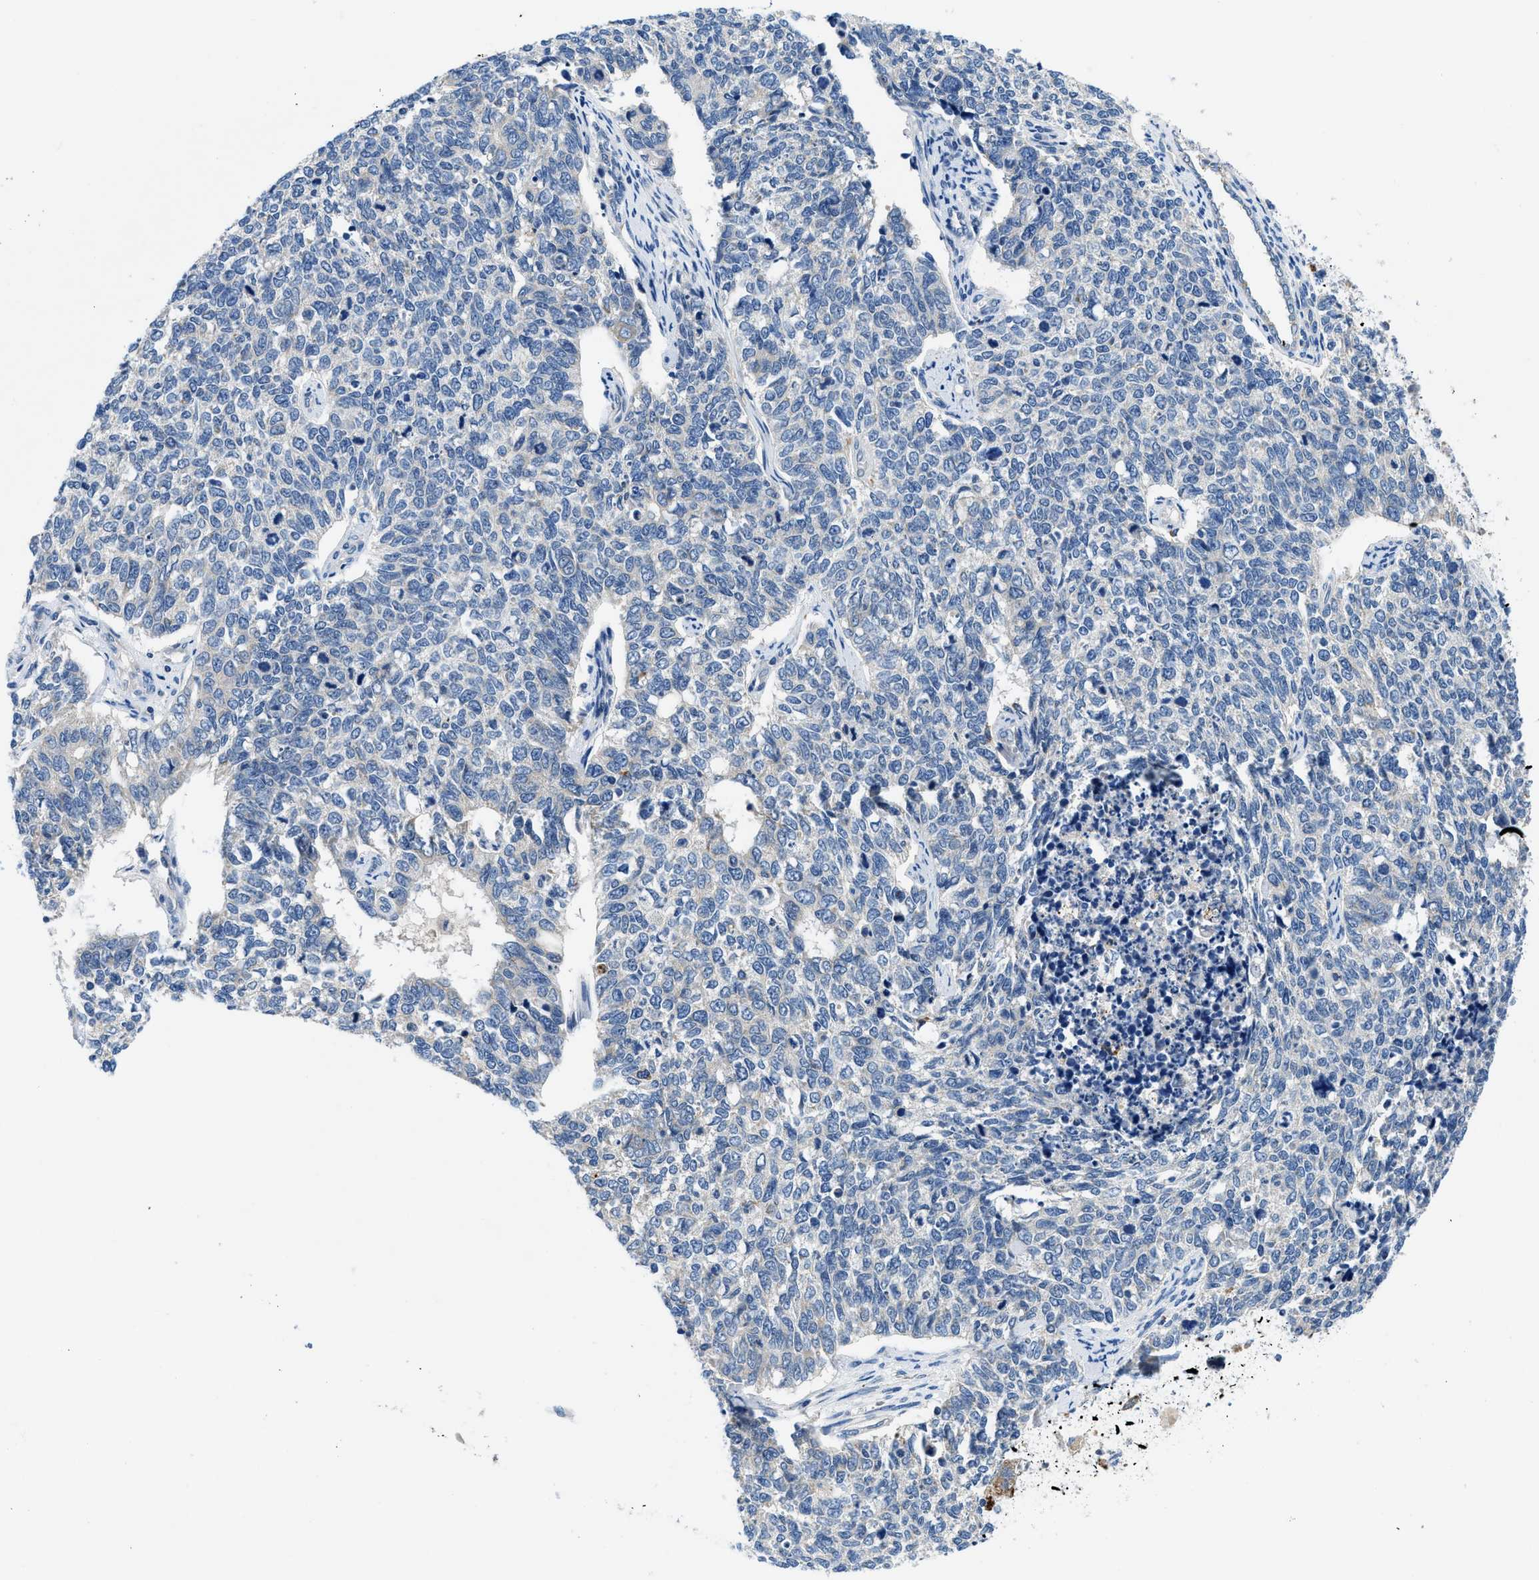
{"staining": {"intensity": "negative", "quantity": "none", "location": "none"}, "tissue": "cervical cancer", "cell_type": "Tumor cells", "image_type": "cancer", "snomed": [{"axis": "morphology", "description": "Squamous cell carcinoma, NOS"}, {"axis": "topography", "description": "Cervix"}], "caption": "An IHC photomicrograph of cervical cancer (squamous cell carcinoma) is shown. There is no staining in tumor cells of cervical cancer (squamous cell carcinoma).", "gene": "ADGRE3", "patient": {"sex": "female", "age": 63}}